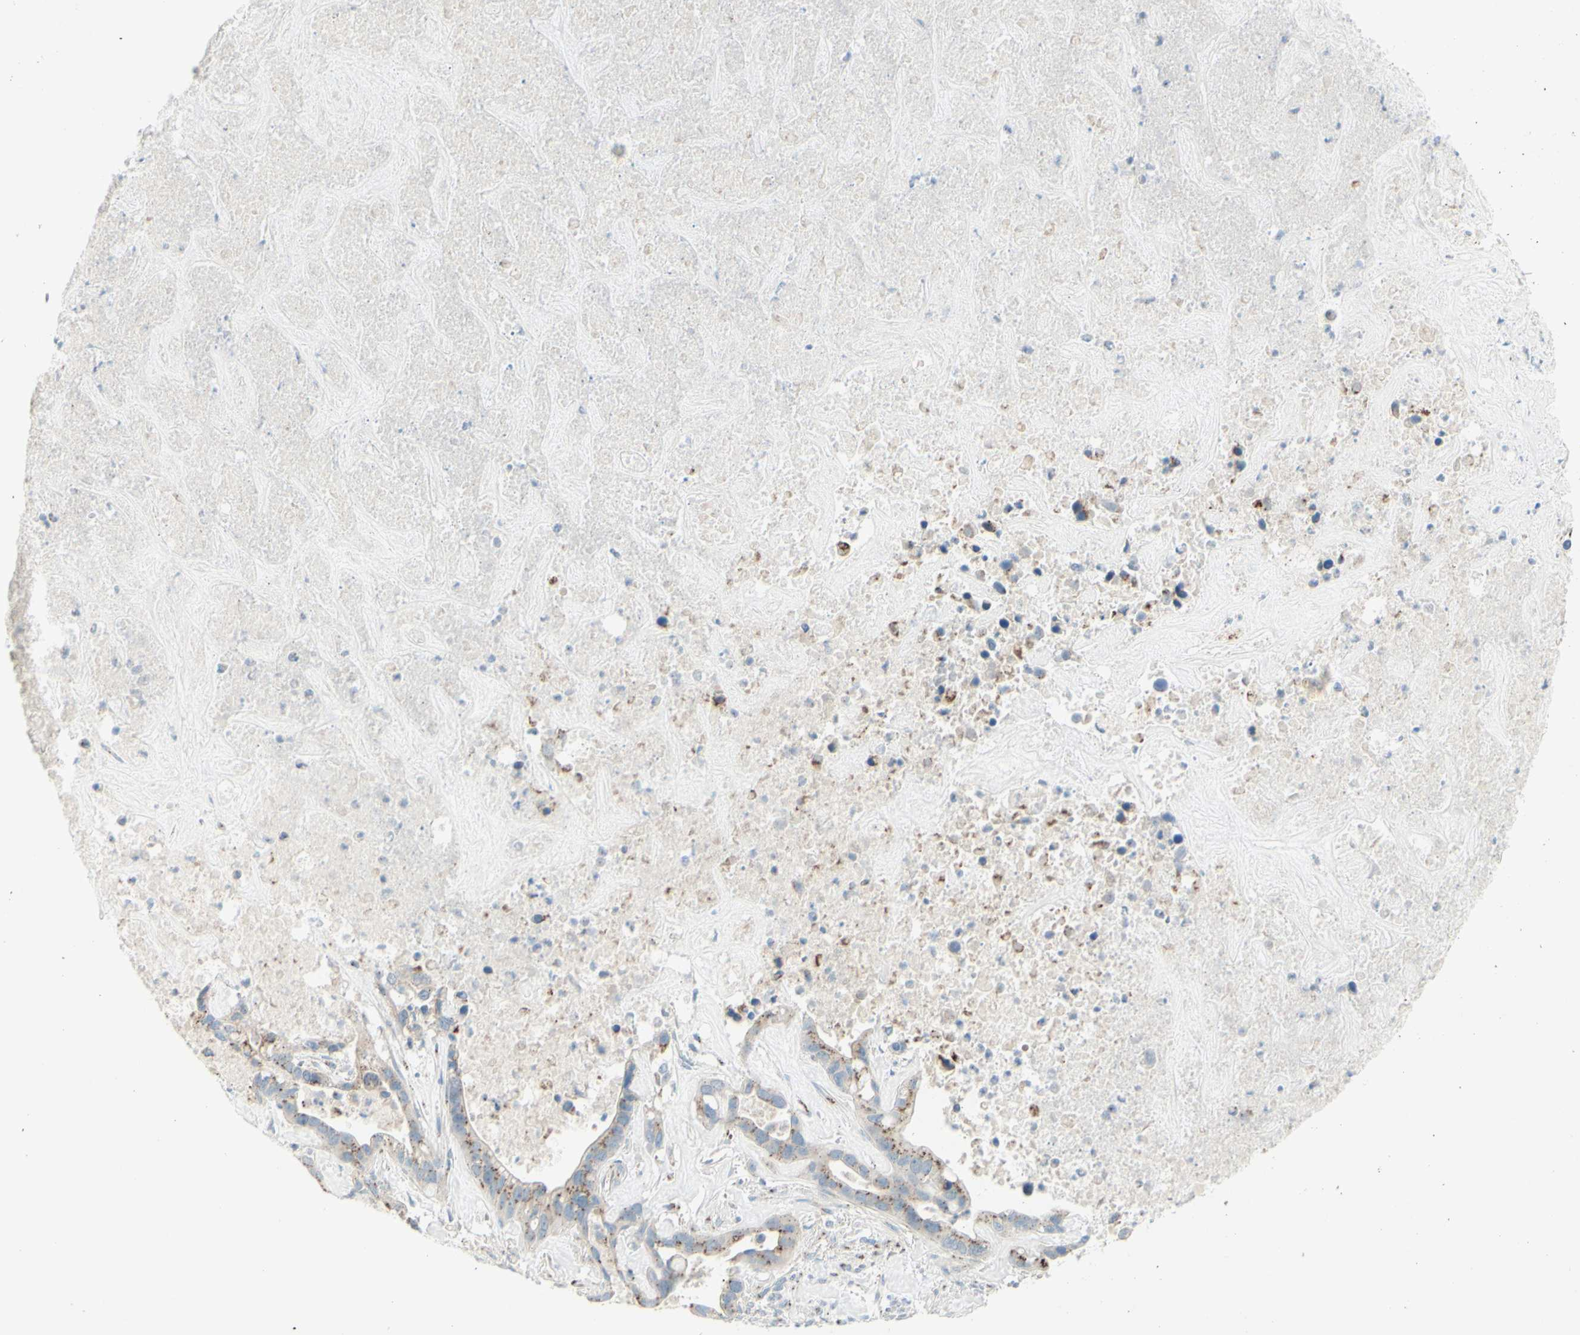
{"staining": {"intensity": "weak", "quantity": "25%-75%", "location": "cytoplasmic/membranous"}, "tissue": "liver cancer", "cell_type": "Tumor cells", "image_type": "cancer", "snomed": [{"axis": "morphology", "description": "Cholangiocarcinoma"}, {"axis": "topography", "description": "Liver"}], "caption": "There is low levels of weak cytoplasmic/membranous staining in tumor cells of liver cholangiocarcinoma, as demonstrated by immunohistochemical staining (brown color).", "gene": "B4GALT1", "patient": {"sex": "female", "age": 65}}